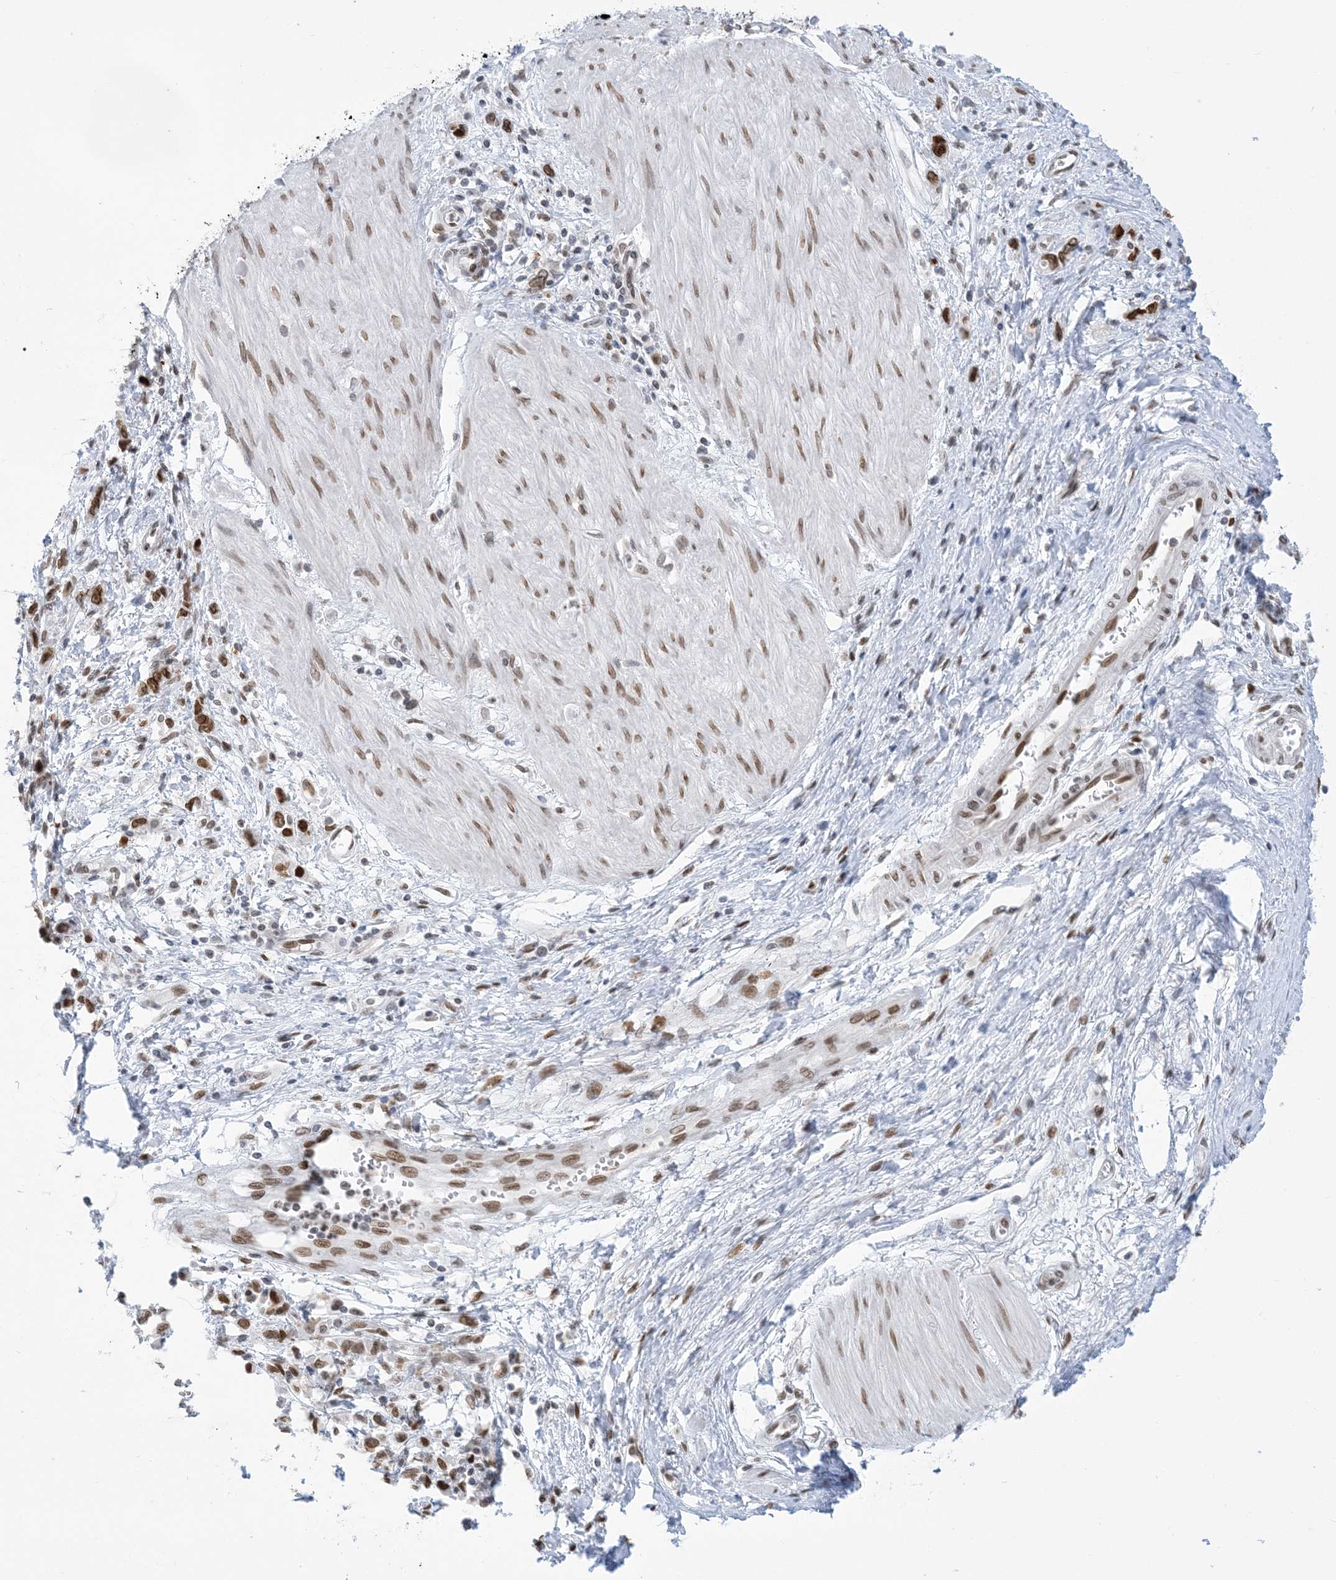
{"staining": {"intensity": "moderate", "quantity": ">75%", "location": "nuclear"}, "tissue": "stomach cancer", "cell_type": "Tumor cells", "image_type": "cancer", "snomed": [{"axis": "morphology", "description": "Adenocarcinoma, NOS"}, {"axis": "topography", "description": "Stomach"}], "caption": "Immunohistochemical staining of human adenocarcinoma (stomach) shows medium levels of moderate nuclear staining in approximately >75% of tumor cells.", "gene": "PCYT1A", "patient": {"sex": "female", "age": 76}}